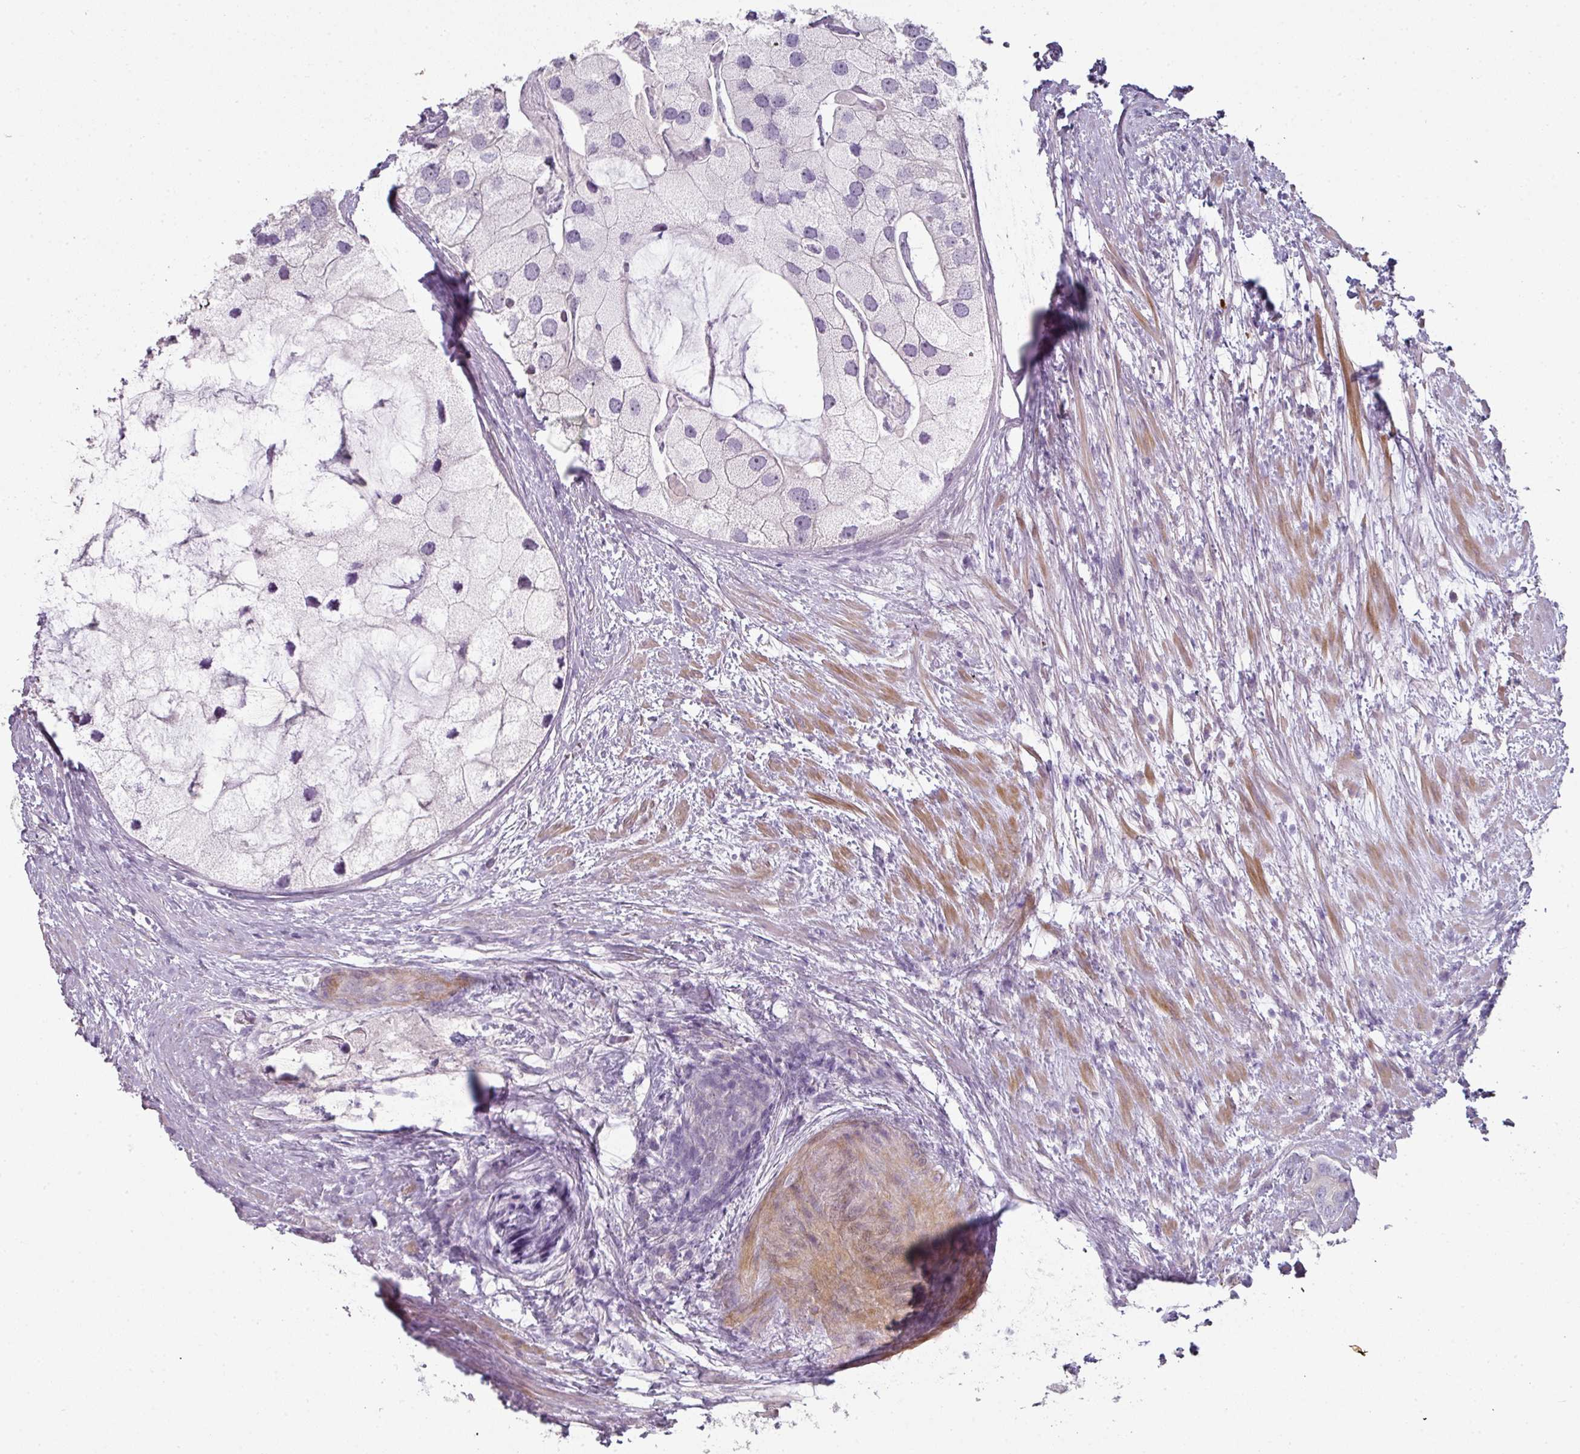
{"staining": {"intensity": "negative", "quantity": "none", "location": "none"}, "tissue": "prostate cancer", "cell_type": "Tumor cells", "image_type": "cancer", "snomed": [{"axis": "morphology", "description": "Adenocarcinoma, High grade"}, {"axis": "topography", "description": "Prostate"}], "caption": "Immunohistochemistry micrograph of human prostate adenocarcinoma (high-grade) stained for a protein (brown), which demonstrates no staining in tumor cells.", "gene": "FHAD1", "patient": {"sex": "male", "age": 62}}